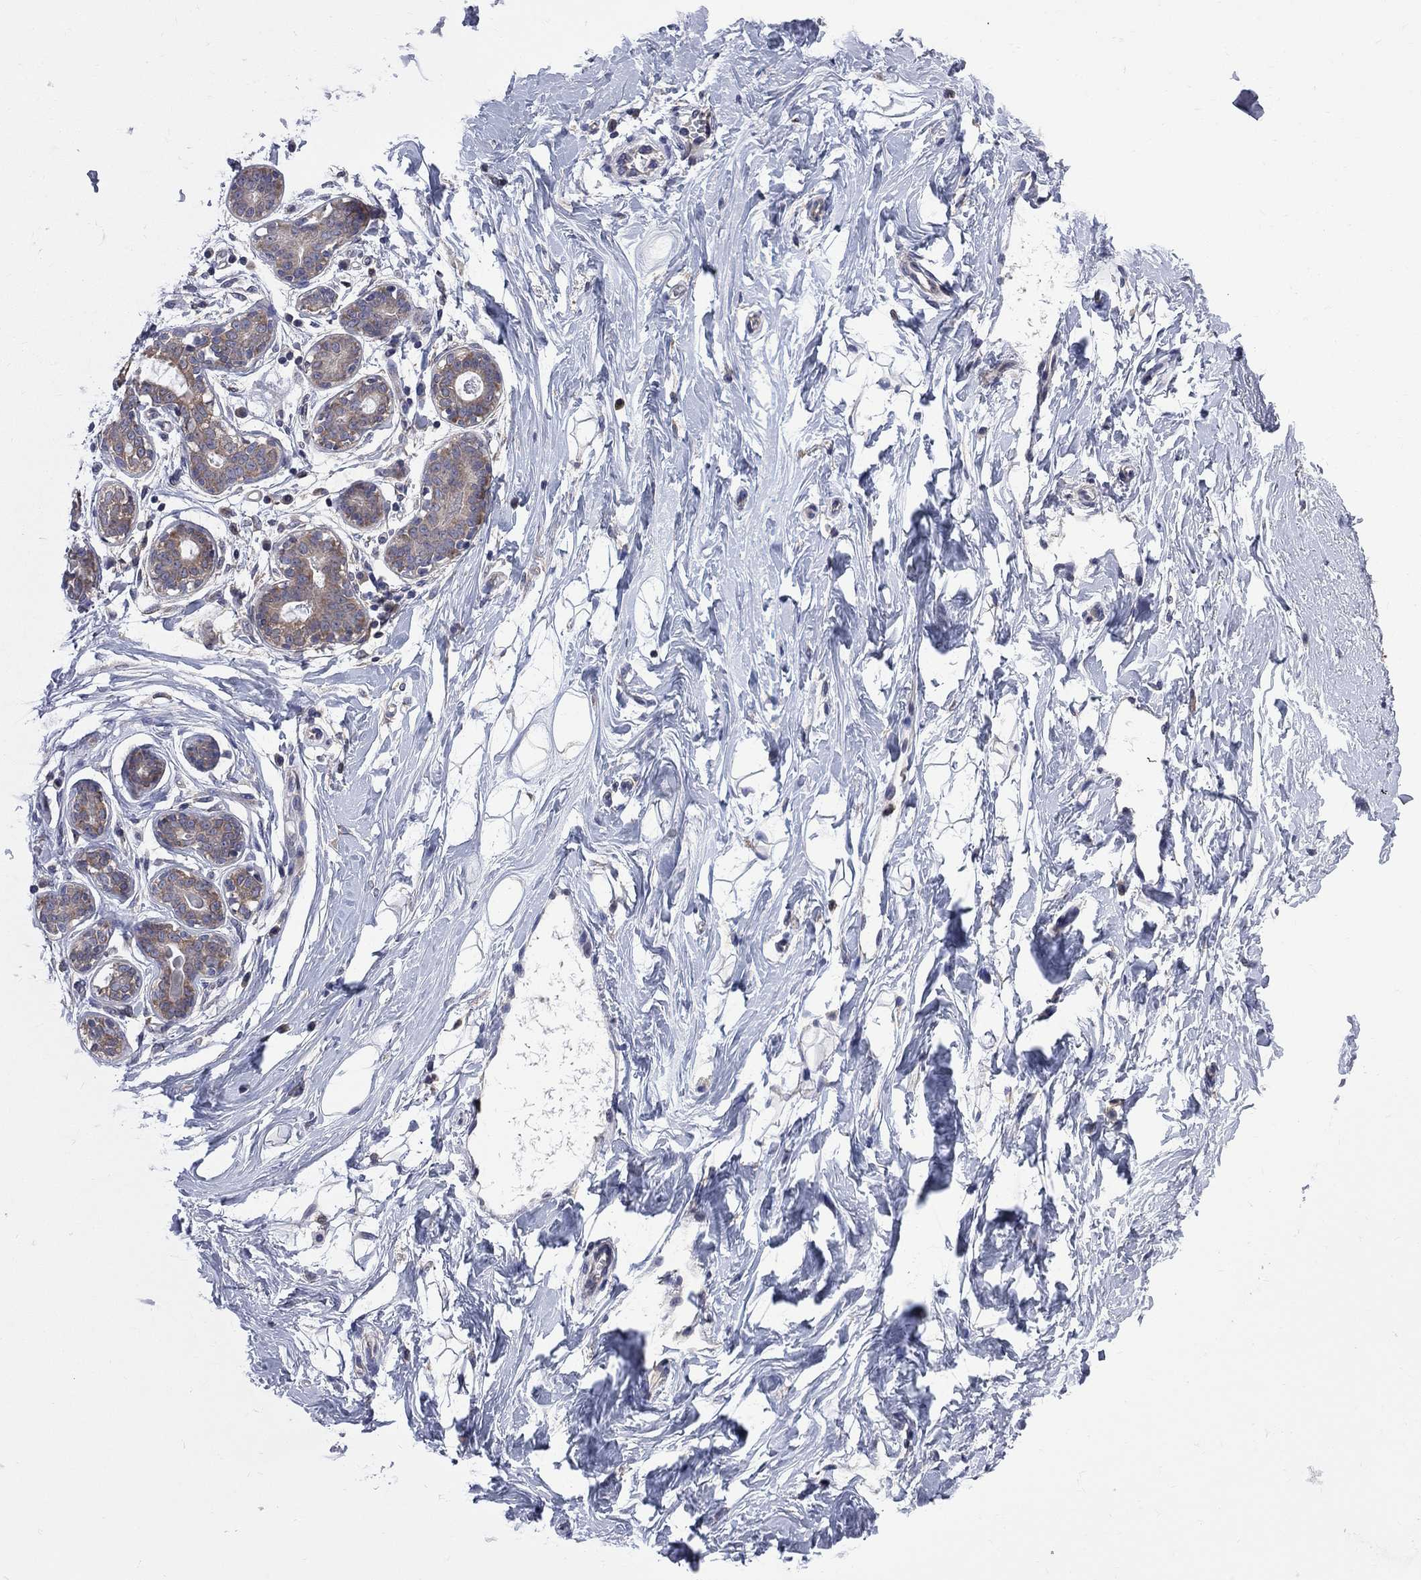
{"staining": {"intensity": "negative", "quantity": "none", "location": "none"}, "tissue": "breast", "cell_type": "Adipocytes", "image_type": "normal", "snomed": [{"axis": "morphology", "description": "Normal tissue, NOS"}, {"axis": "topography", "description": "Breast"}], "caption": "A high-resolution photomicrograph shows immunohistochemistry staining of normal breast, which shows no significant staining in adipocytes.", "gene": "CNOT11", "patient": {"sex": "female", "age": 37}}